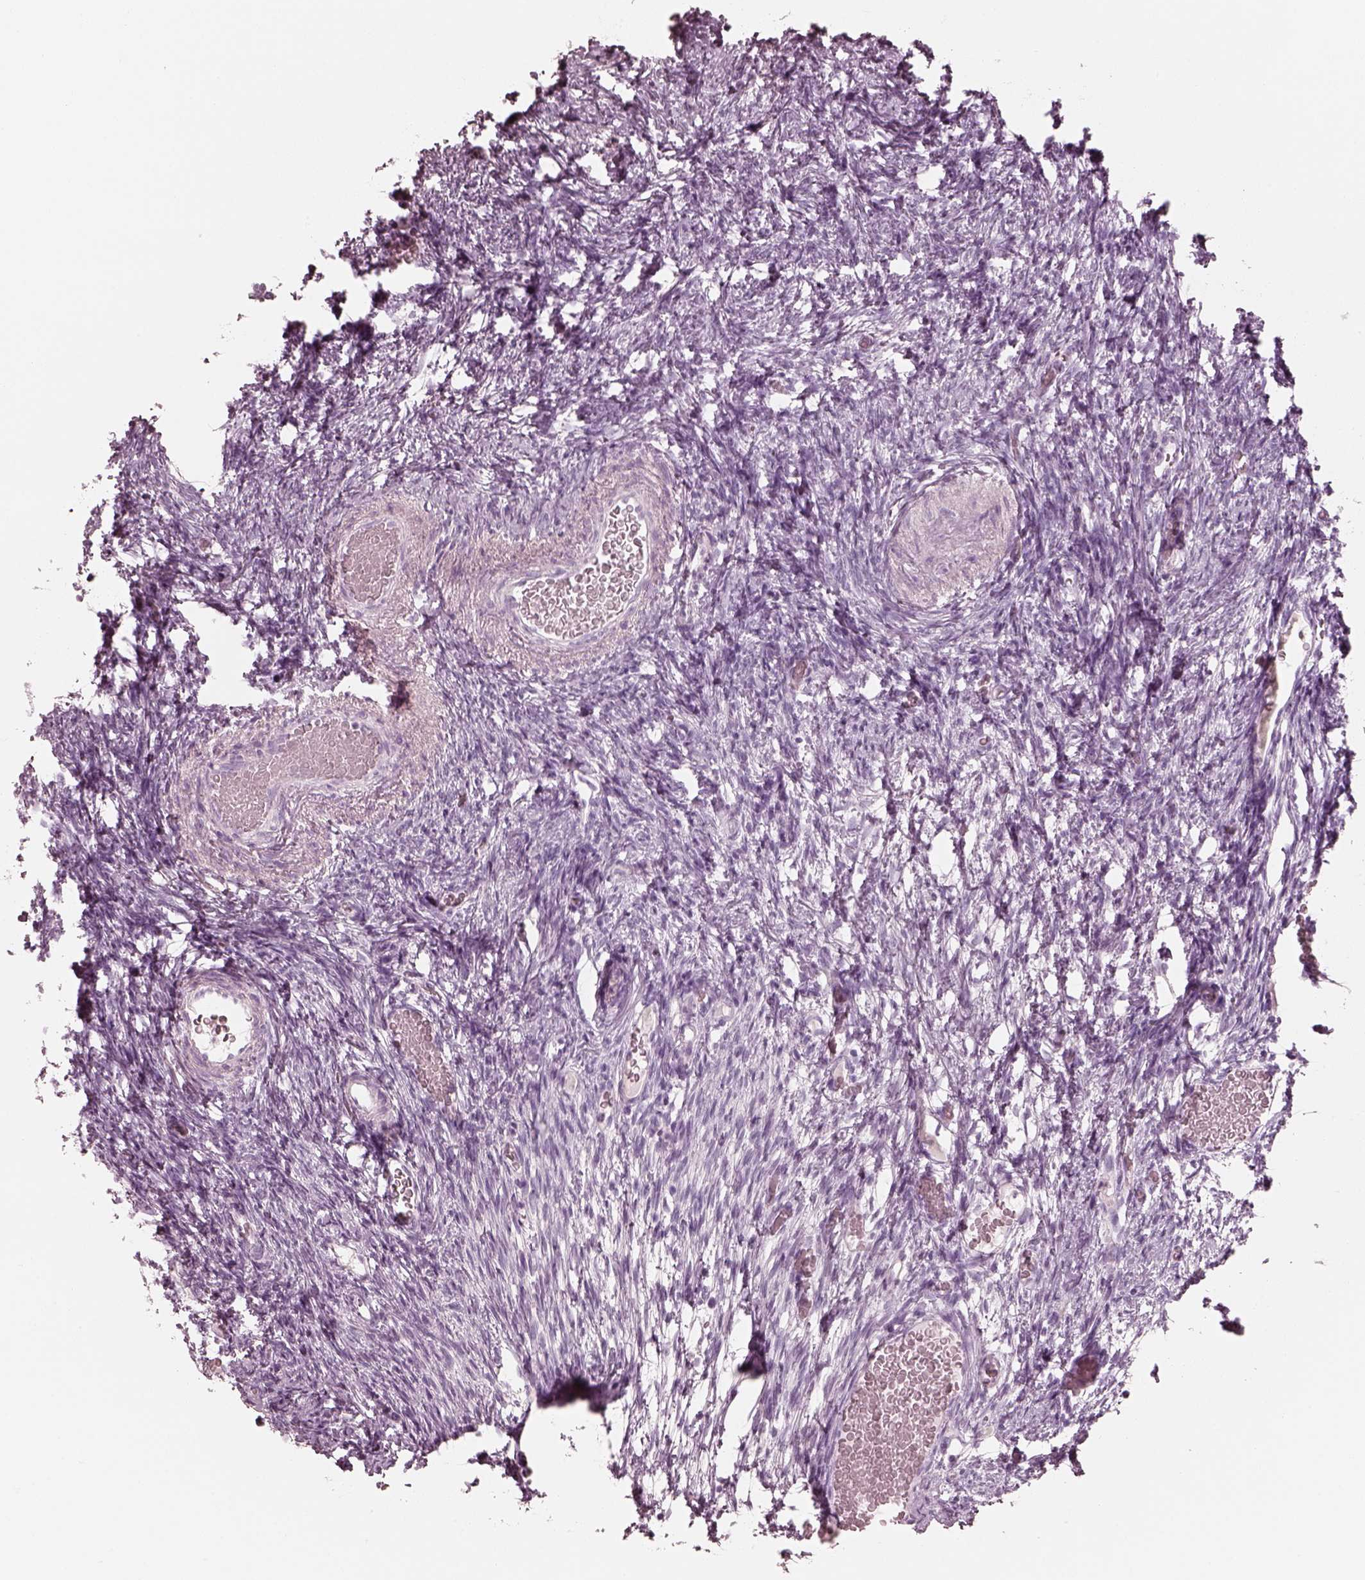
{"staining": {"intensity": "negative", "quantity": "none", "location": "none"}, "tissue": "ovary", "cell_type": "Follicle cells", "image_type": "normal", "snomed": [{"axis": "morphology", "description": "Normal tissue, NOS"}, {"axis": "topography", "description": "Ovary"}], "caption": "The histopathology image shows no staining of follicle cells in normal ovary. (Immunohistochemistry (ihc), brightfield microscopy, high magnification).", "gene": "PON3", "patient": {"sex": "female", "age": 39}}